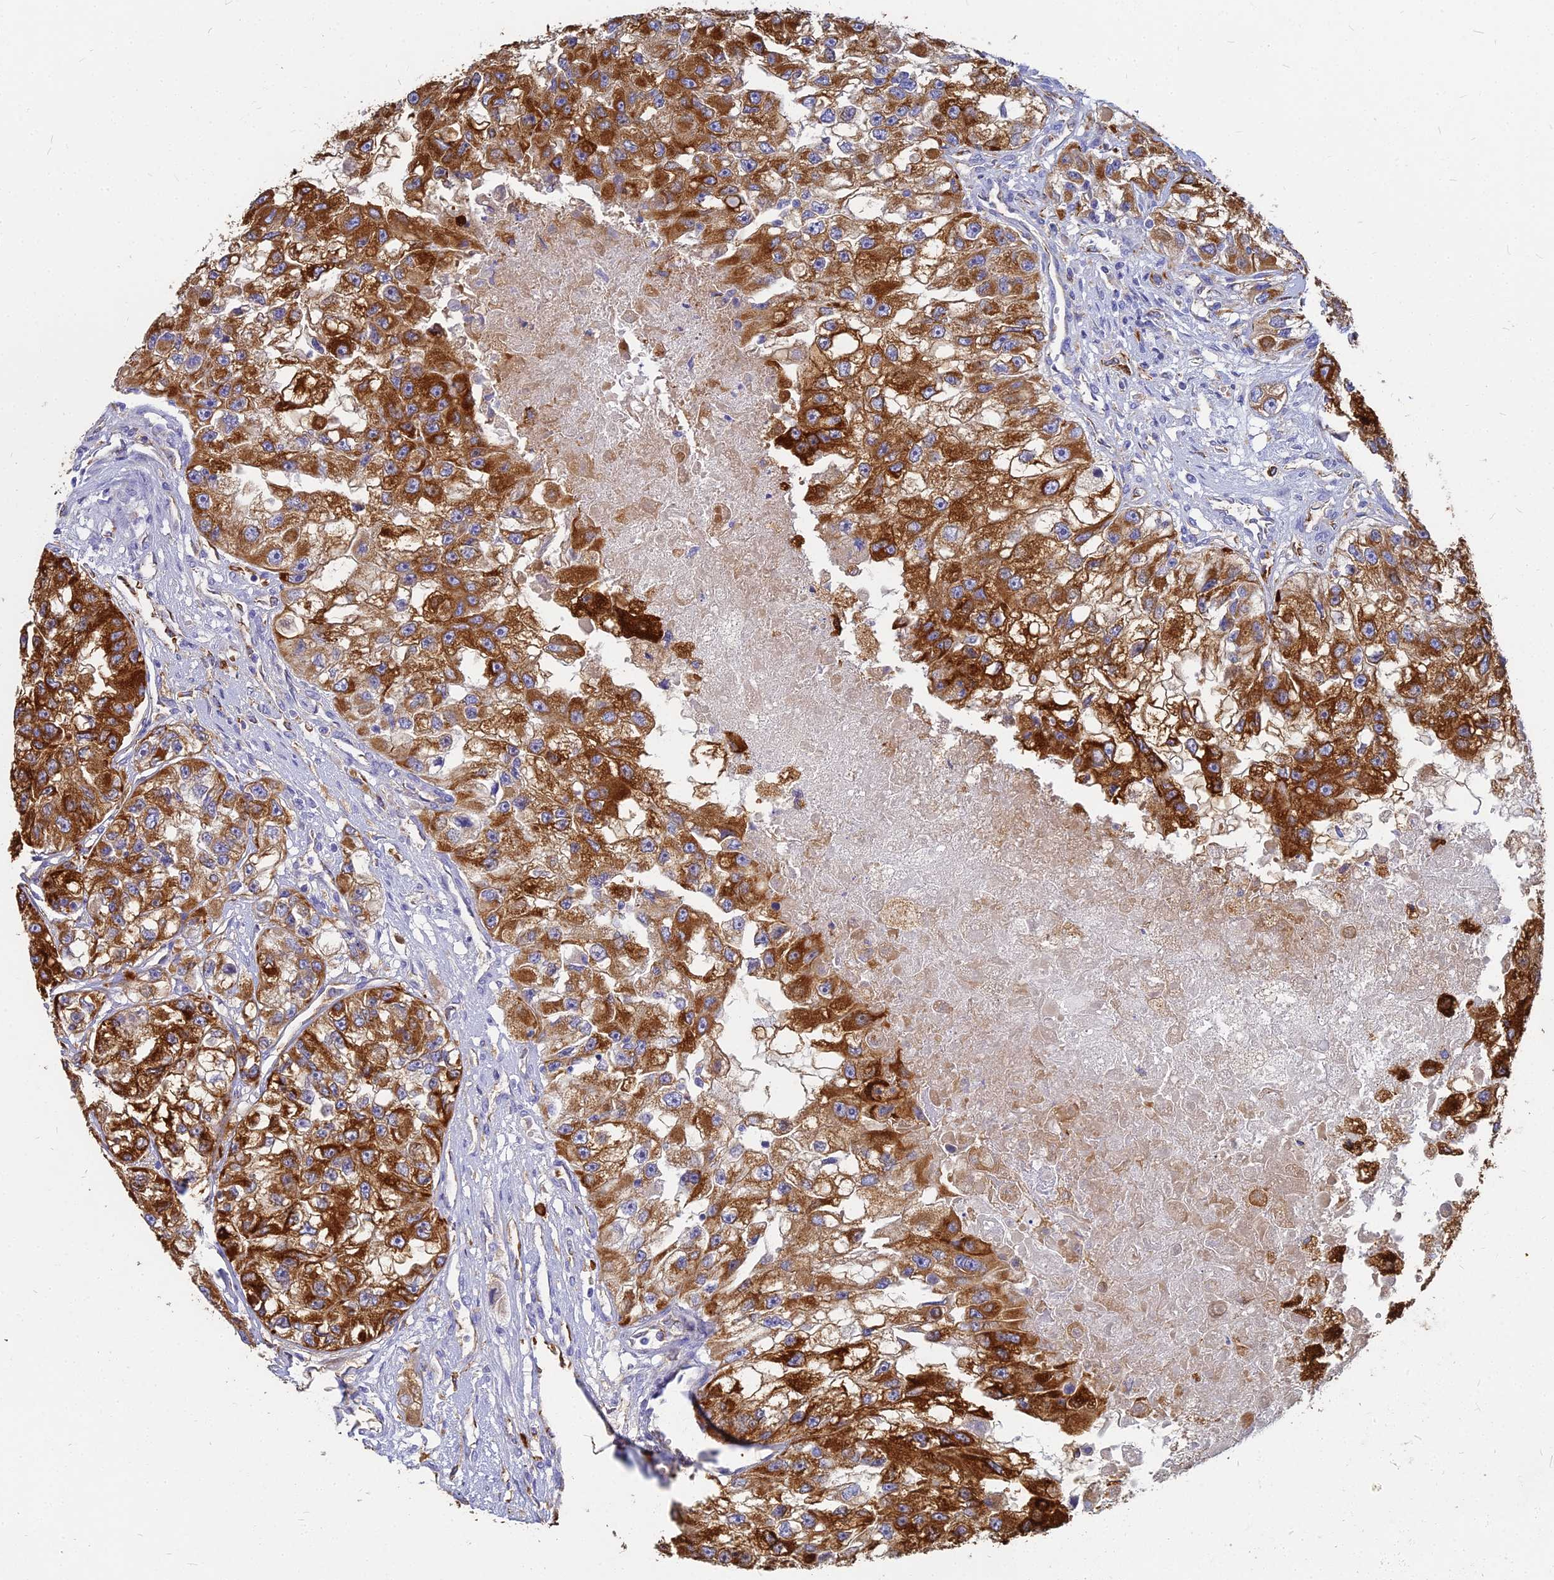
{"staining": {"intensity": "strong", "quantity": ">75%", "location": "cytoplasmic/membranous"}, "tissue": "renal cancer", "cell_type": "Tumor cells", "image_type": "cancer", "snomed": [{"axis": "morphology", "description": "Adenocarcinoma, NOS"}, {"axis": "topography", "description": "Kidney"}], "caption": "Immunohistochemical staining of adenocarcinoma (renal) displays high levels of strong cytoplasmic/membranous positivity in approximately >75% of tumor cells.", "gene": "VAT1", "patient": {"sex": "male", "age": 63}}